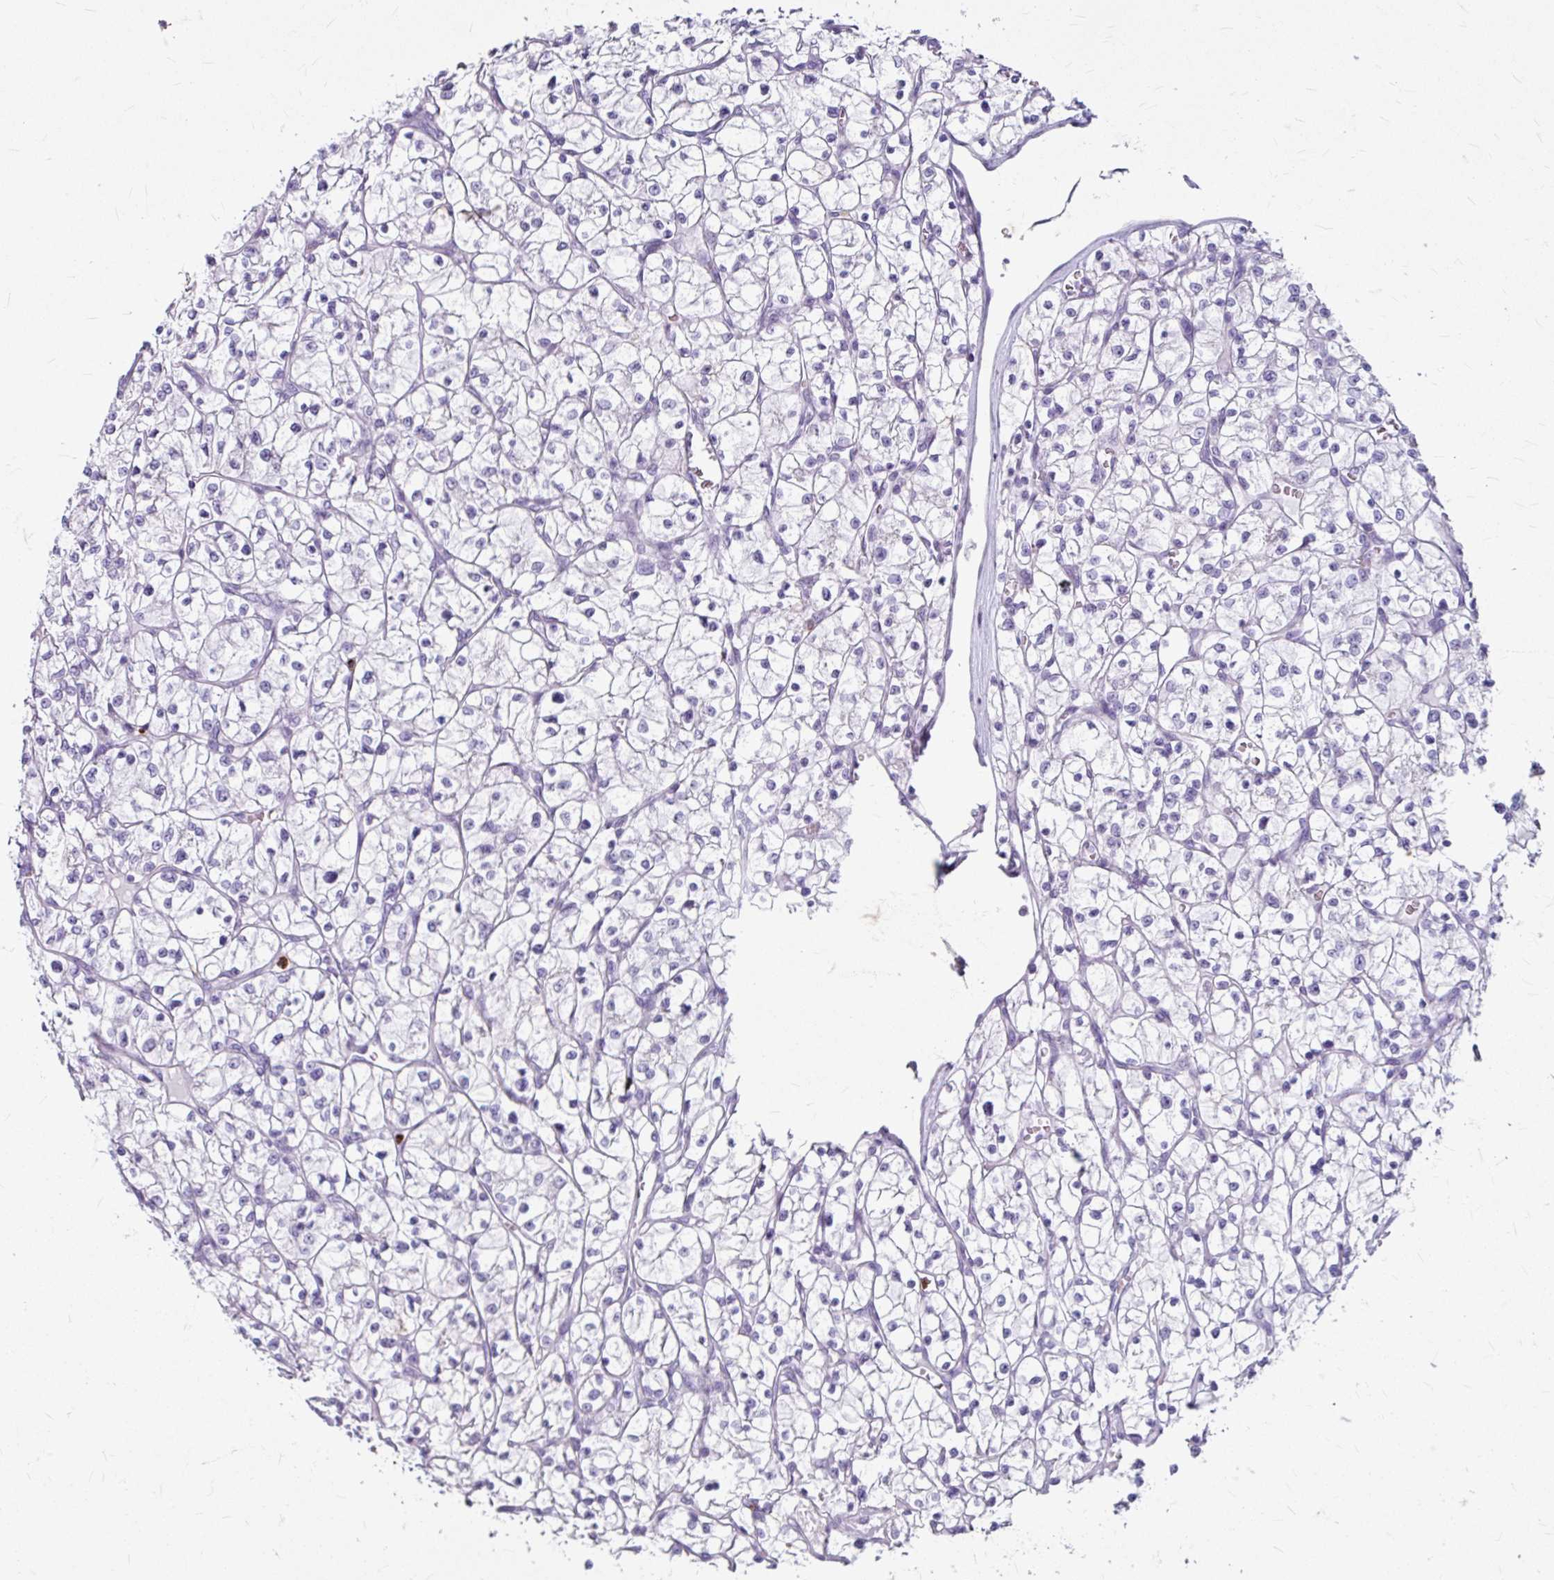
{"staining": {"intensity": "negative", "quantity": "none", "location": "none"}, "tissue": "renal cancer", "cell_type": "Tumor cells", "image_type": "cancer", "snomed": [{"axis": "morphology", "description": "Adenocarcinoma, NOS"}, {"axis": "topography", "description": "Kidney"}], "caption": "The micrograph shows no staining of tumor cells in renal cancer (adenocarcinoma).", "gene": "ANKRD1", "patient": {"sex": "female", "age": 64}}